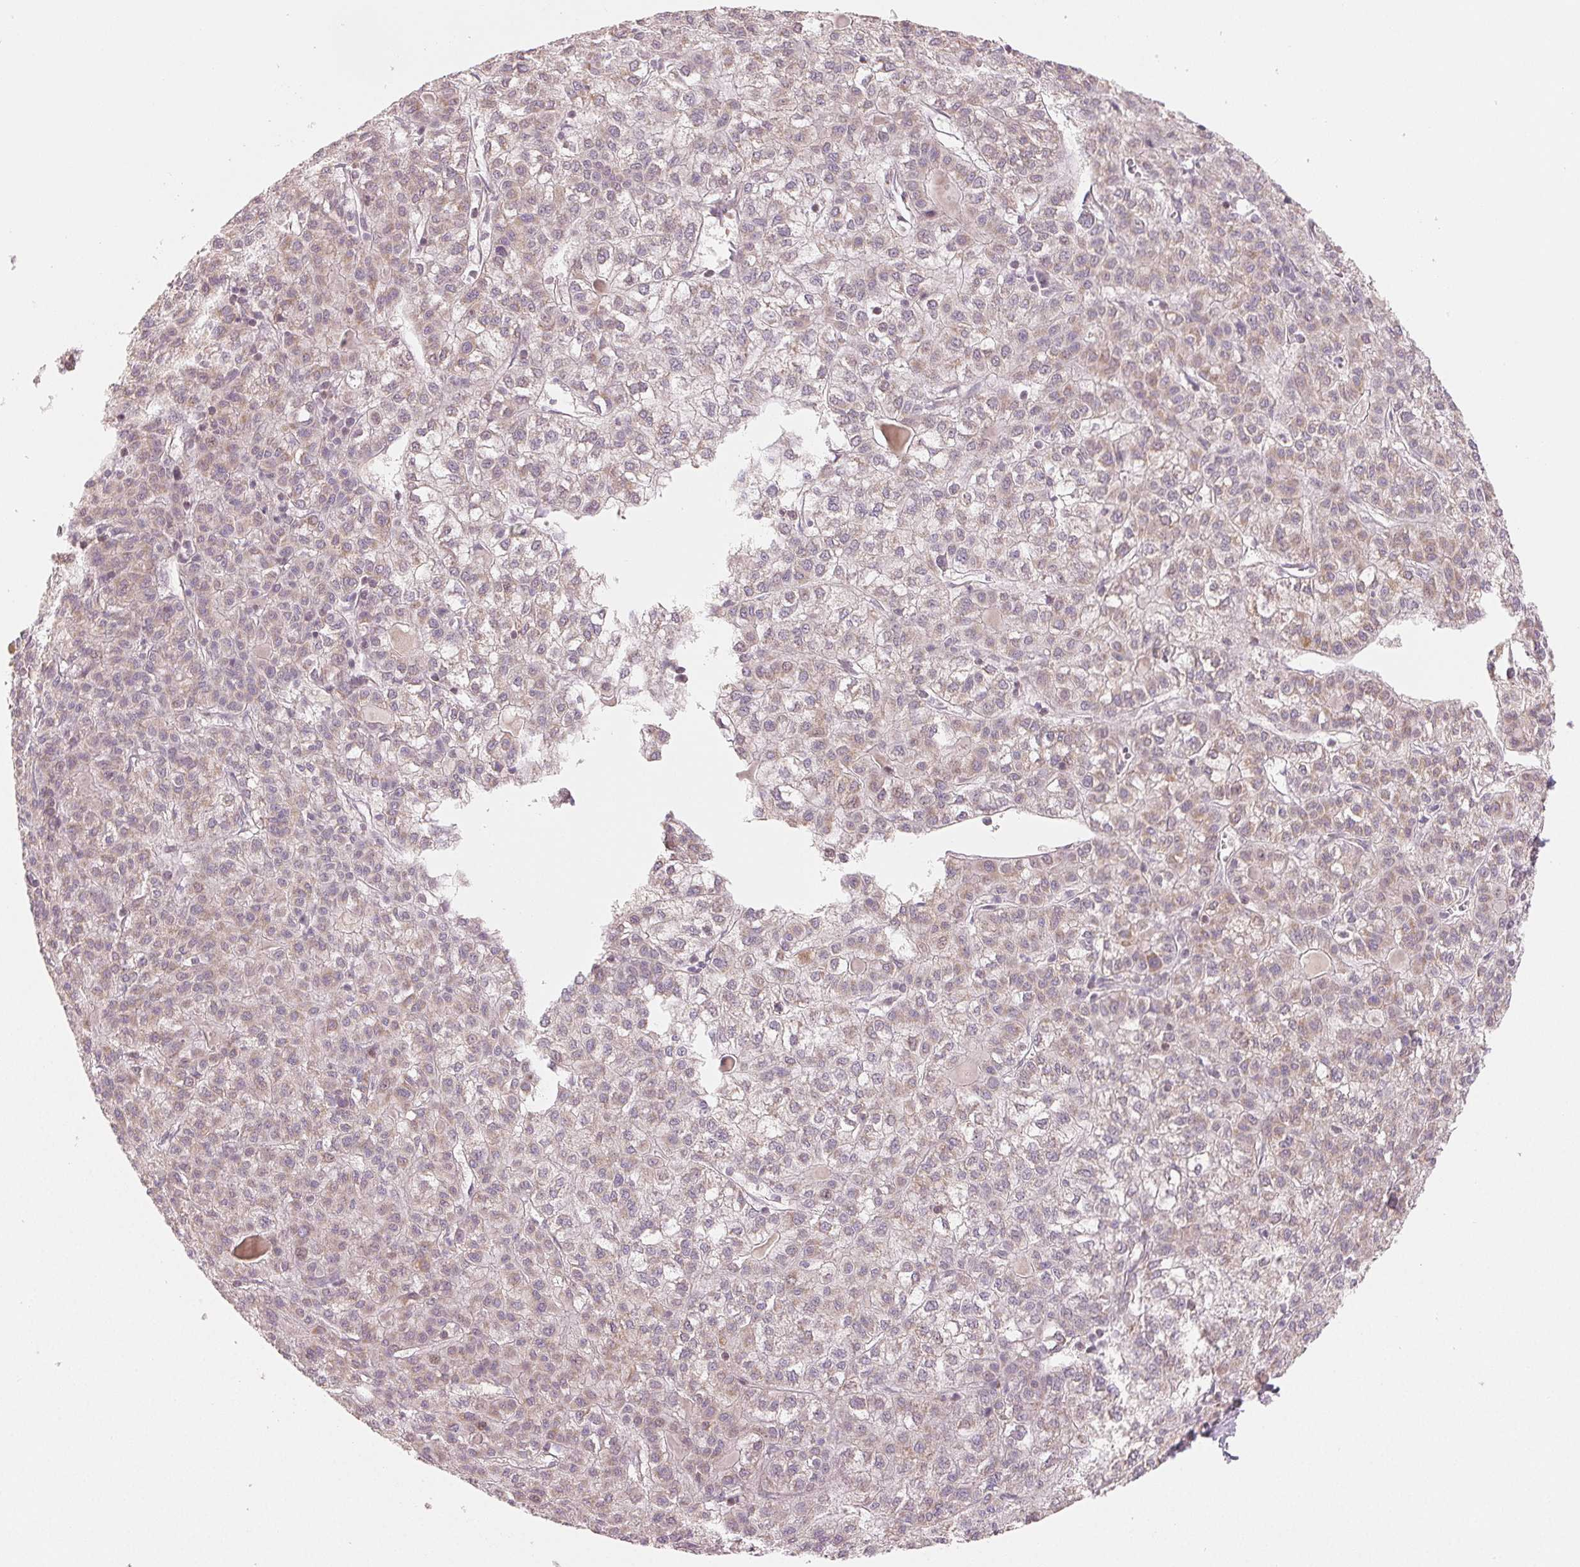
{"staining": {"intensity": "weak", "quantity": "<25%", "location": "cytoplasmic/membranous"}, "tissue": "liver cancer", "cell_type": "Tumor cells", "image_type": "cancer", "snomed": [{"axis": "morphology", "description": "Carcinoma, Hepatocellular, NOS"}, {"axis": "topography", "description": "Liver"}], "caption": "The histopathology image displays no staining of tumor cells in hepatocellular carcinoma (liver).", "gene": "HINT2", "patient": {"sex": "female", "age": 43}}